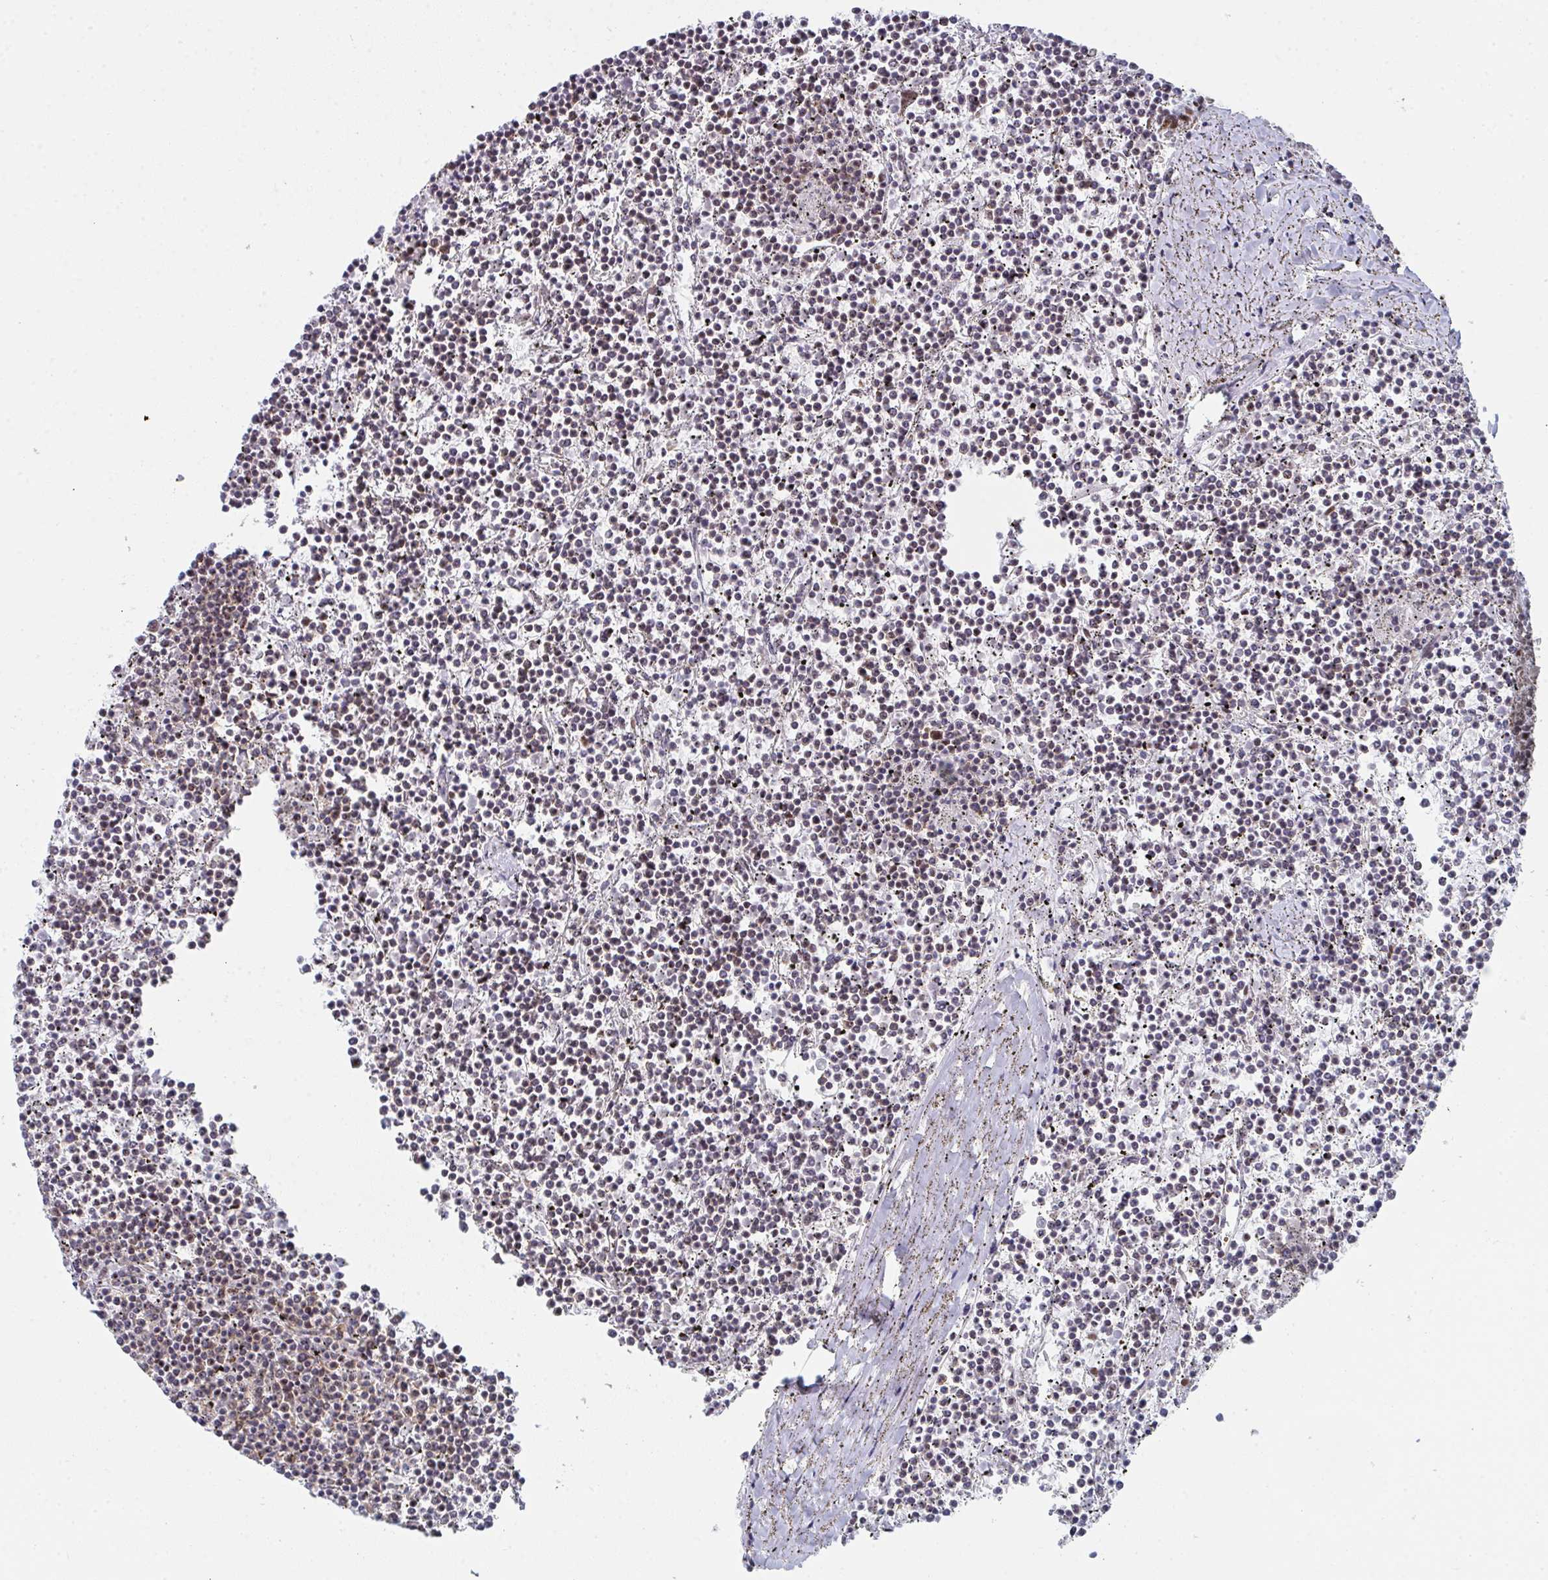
{"staining": {"intensity": "negative", "quantity": "none", "location": "none"}, "tissue": "lymphoma", "cell_type": "Tumor cells", "image_type": "cancer", "snomed": [{"axis": "morphology", "description": "Malignant lymphoma, non-Hodgkin's type, Low grade"}, {"axis": "topography", "description": "Spleen"}], "caption": "The micrograph reveals no staining of tumor cells in malignant lymphoma, non-Hodgkin's type (low-grade). (IHC, brightfield microscopy, high magnification).", "gene": "SNRNP70", "patient": {"sex": "female", "age": 19}}